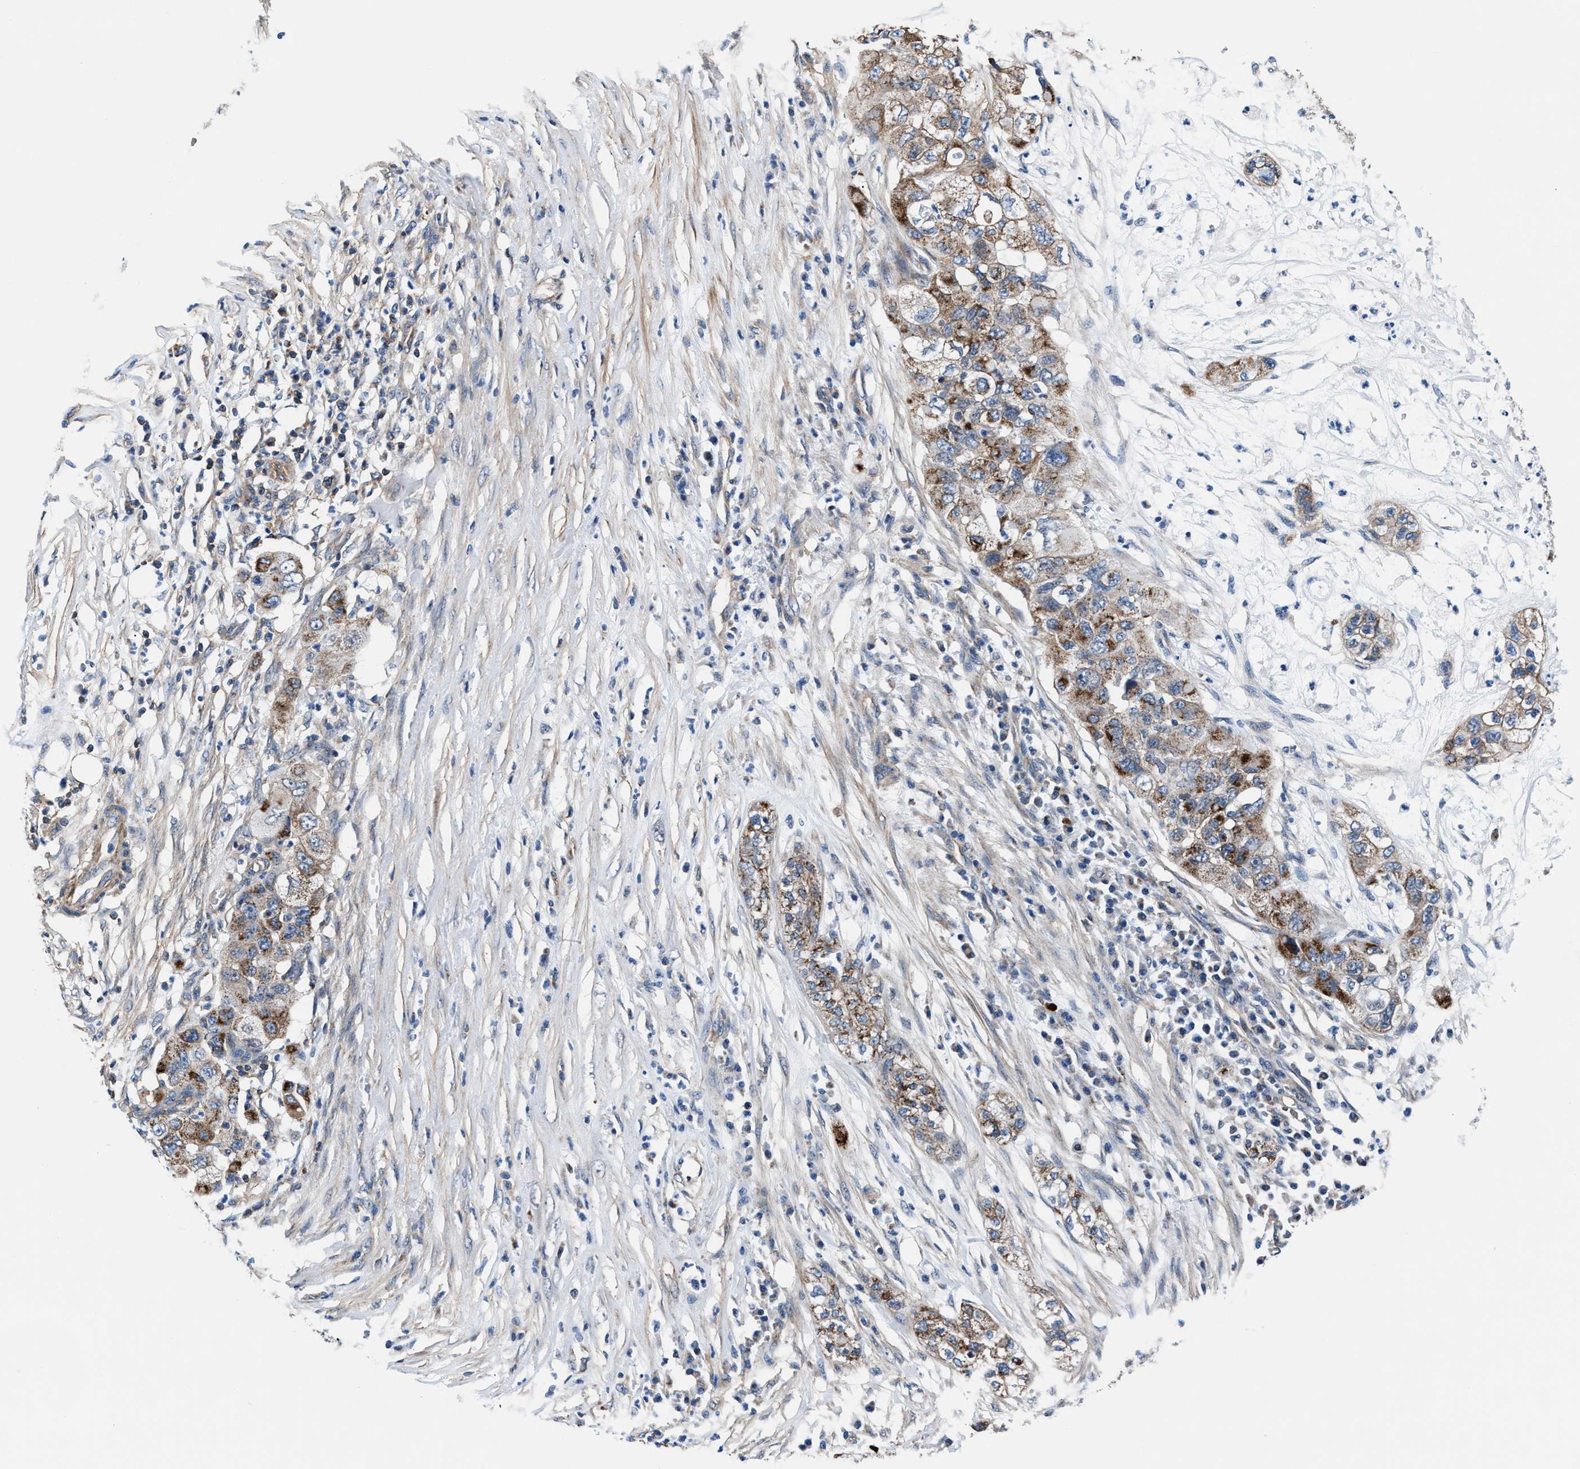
{"staining": {"intensity": "moderate", "quantity": ">75%", "location": "cytoplasmic/membranous"}, "tissue": "pancreatic cancer", "cell_type": "Tumor cells", "image_type": "cancer", "snomed": [{"axis": "morphology", "description": "Adenocarcinoma, NOS"}, {"axis": "topography", "description": "Pancreas"}], "caption": "A medium amount of moderate cytoplasmic/membranous positivity is present in approximately >75% of tumor cells in pancreatic adenocarcinoma tissue.", "gene": "NKTR", "patient": {"sex": "female", "age": 78}}